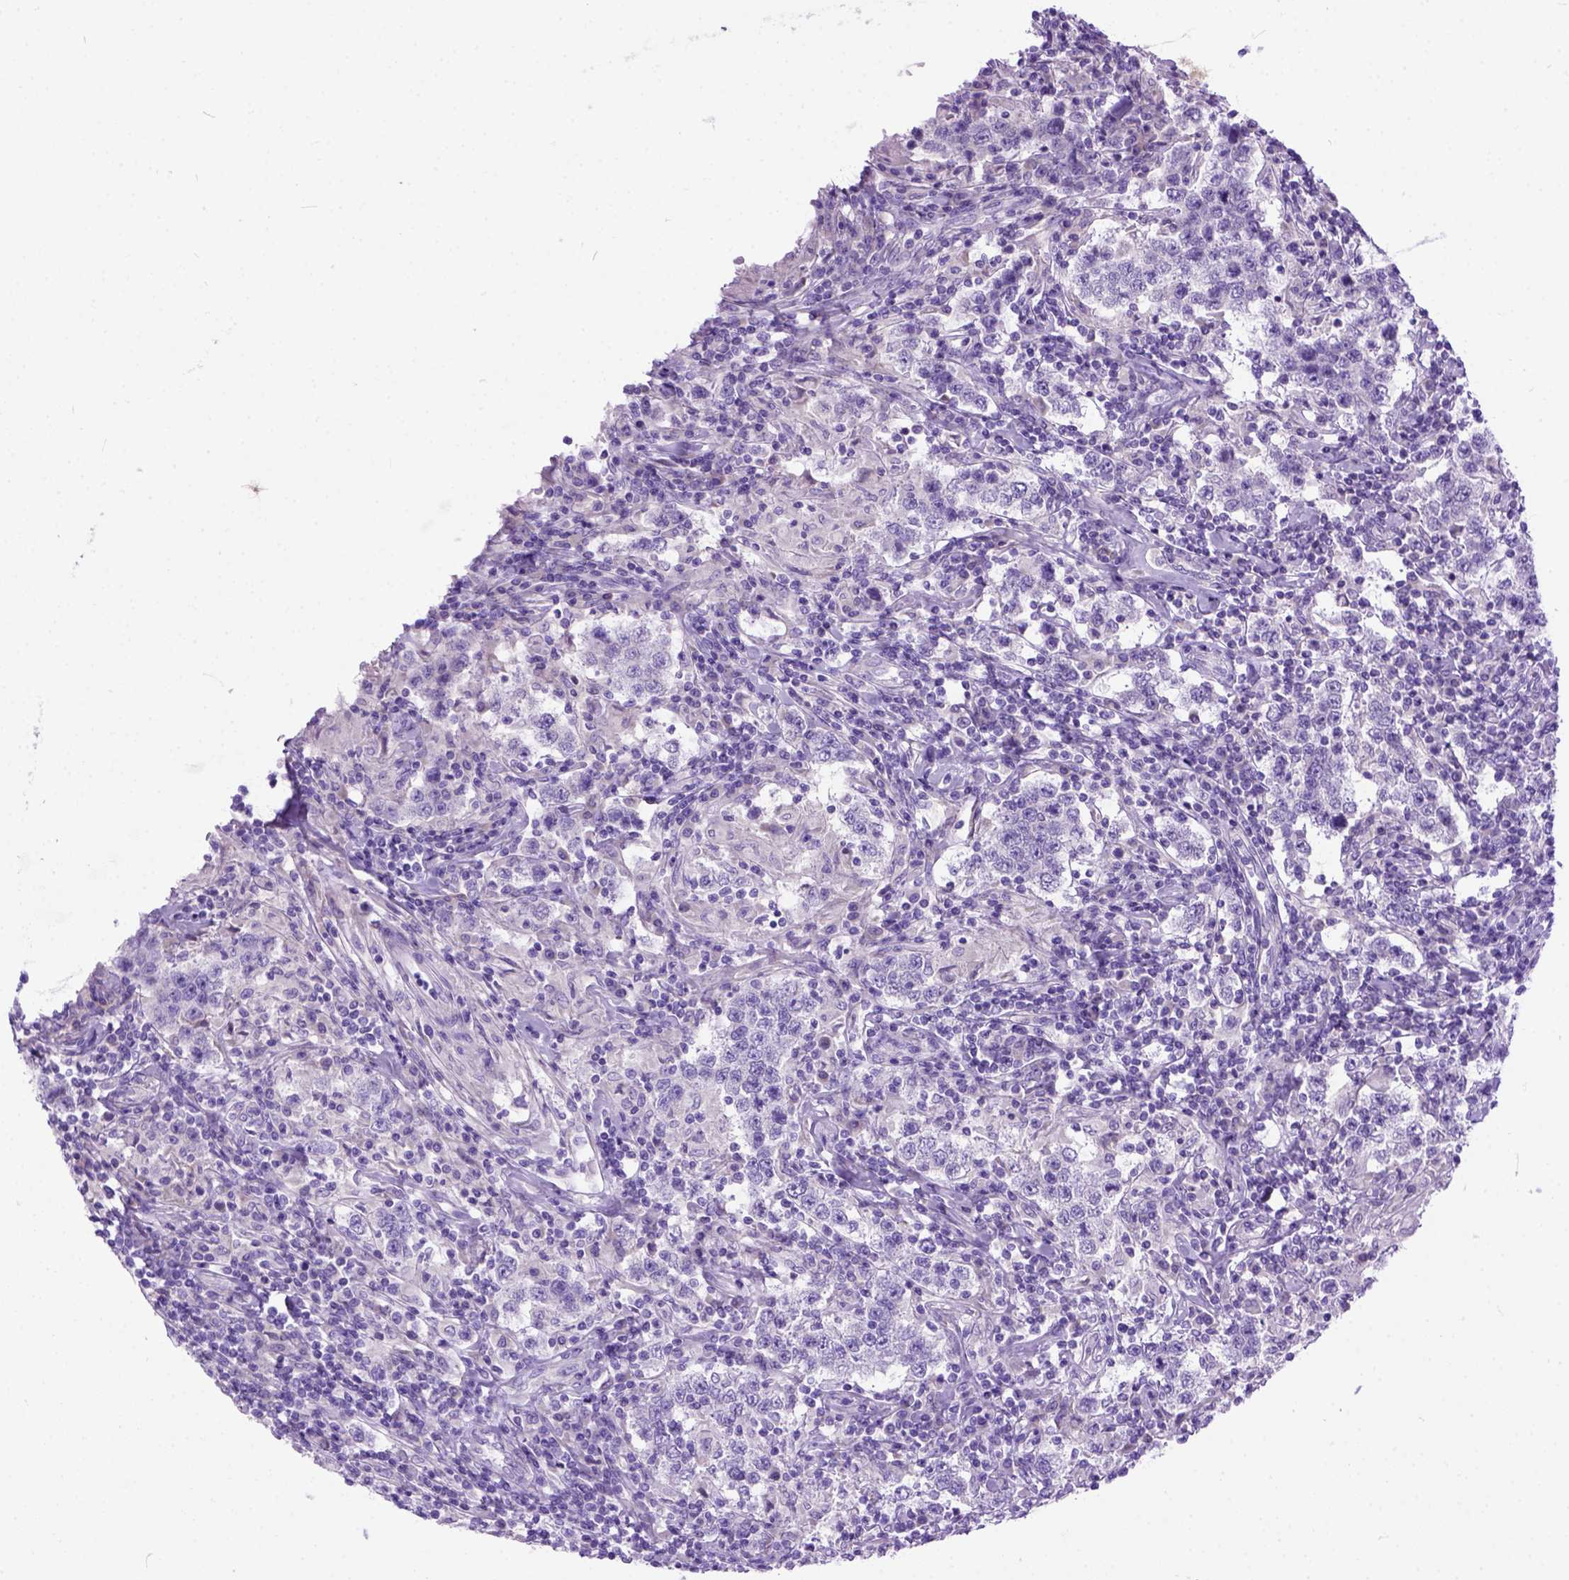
{"staining": {"intensity": "negative", "quantity": "none", "location": "none"}, "tissue": "testis cancer", "cell_type": "Tumor cells", "image_type": "cancer", "snomed": [{"axis": "morphology", "description": "Seminoma, NOS"}, {"axis": "morphology", "description": "Carcinoma, Embryonal, NOS"}, {"axis": "topography", "description": "Testis"}], "caption": "Immunohistochemistry (IHC) of testis cancer (seminoma) exhibits no expression in tumor cells.", "gene": "ODAD3", "patient": {"sex": "male", "age": 41}}